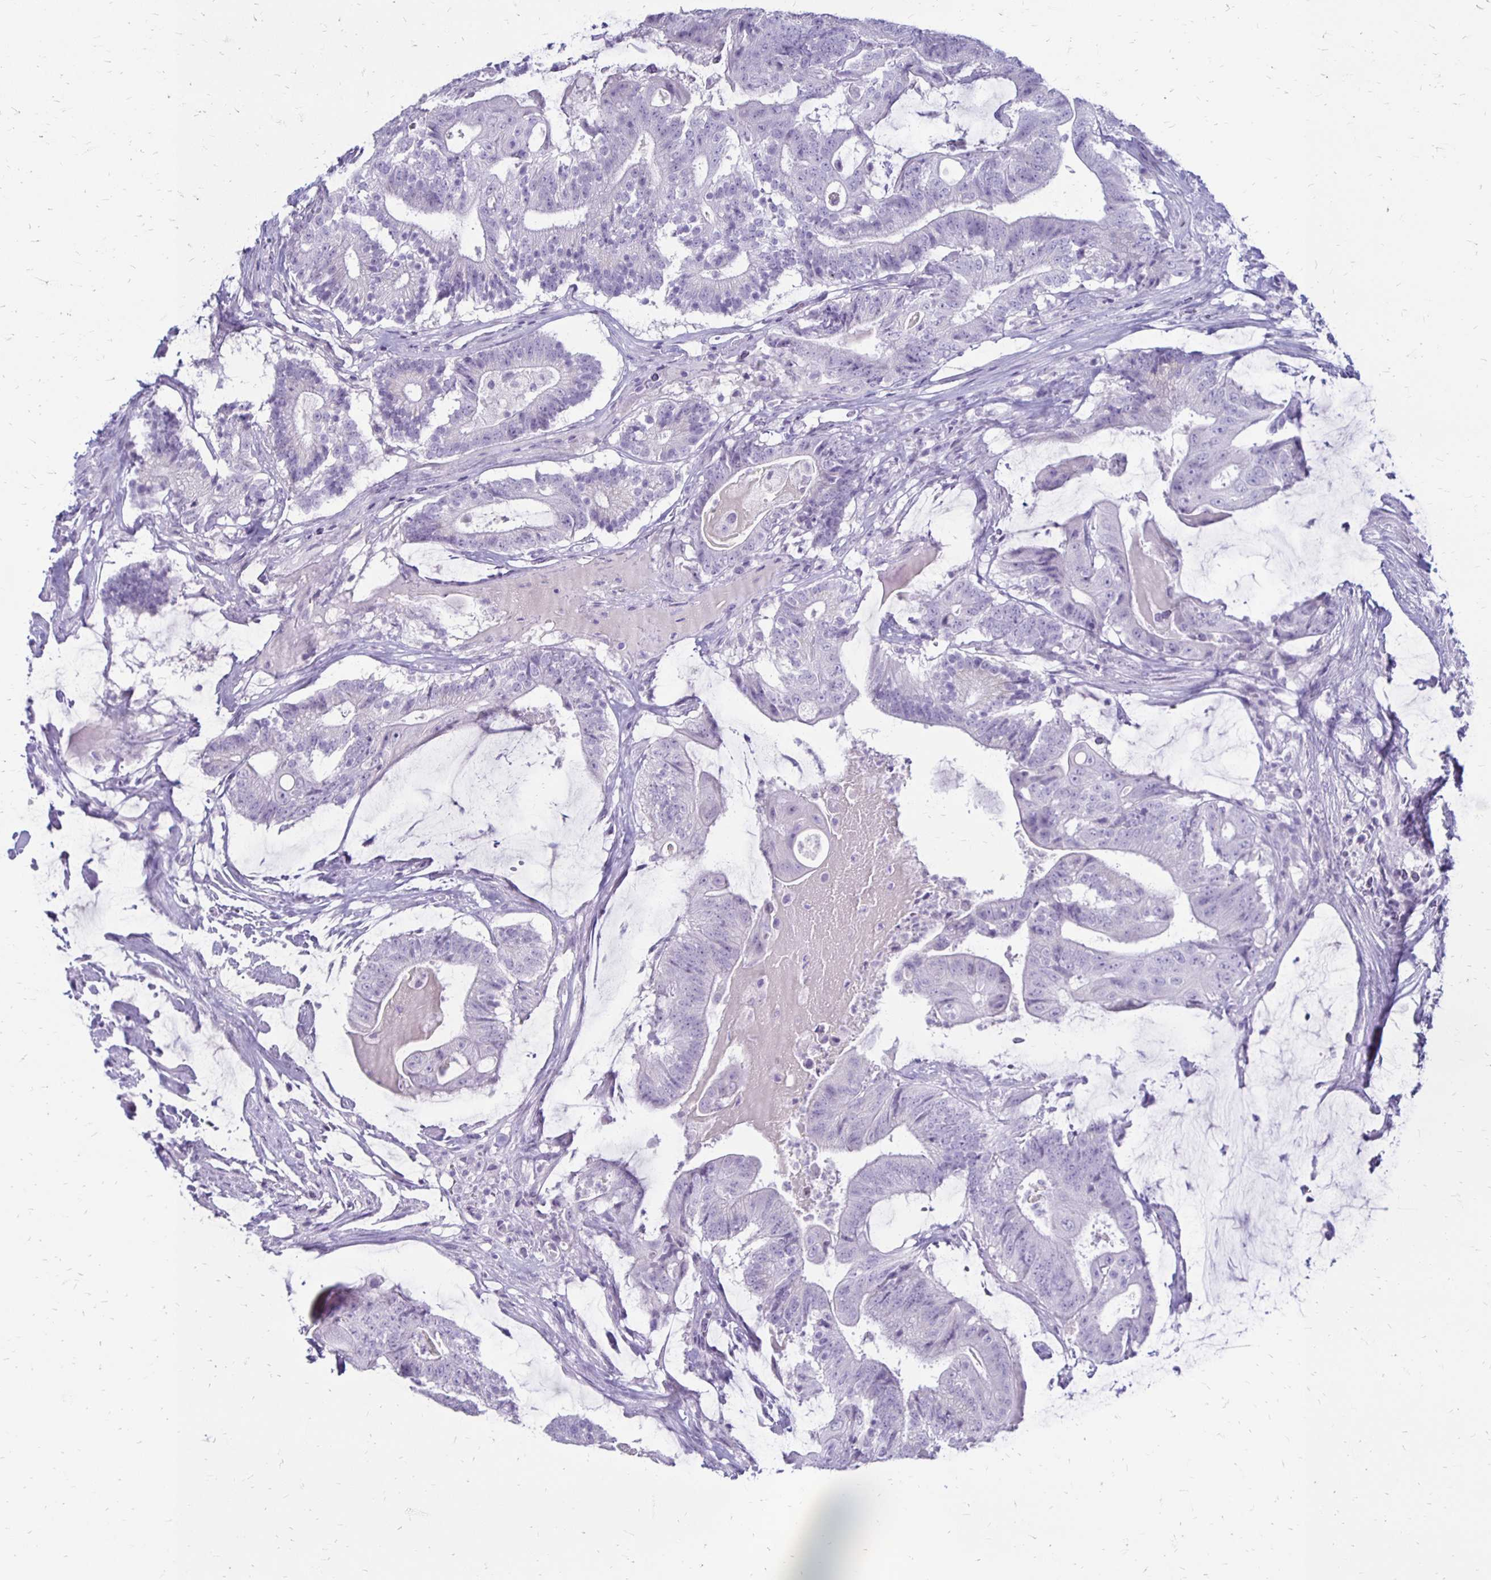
{"staining": {"intensity": "negative", "quantity": "none", "location": "none"}, "tissue": "colorectal cancer", "cell_type": "Tumor cells", "image_type": "cancer", "snomed": [{"axis": "morphology", "description": "Adenocarcinoma, NOS"}, {"axis": "topography", "description": "Colon"}], "caption": "Tumor cells show no significant staining in colorectal cancer (adenocarcinoma).", "gene": "RYR1", "patient": {"sex": "female", "age": 43}}